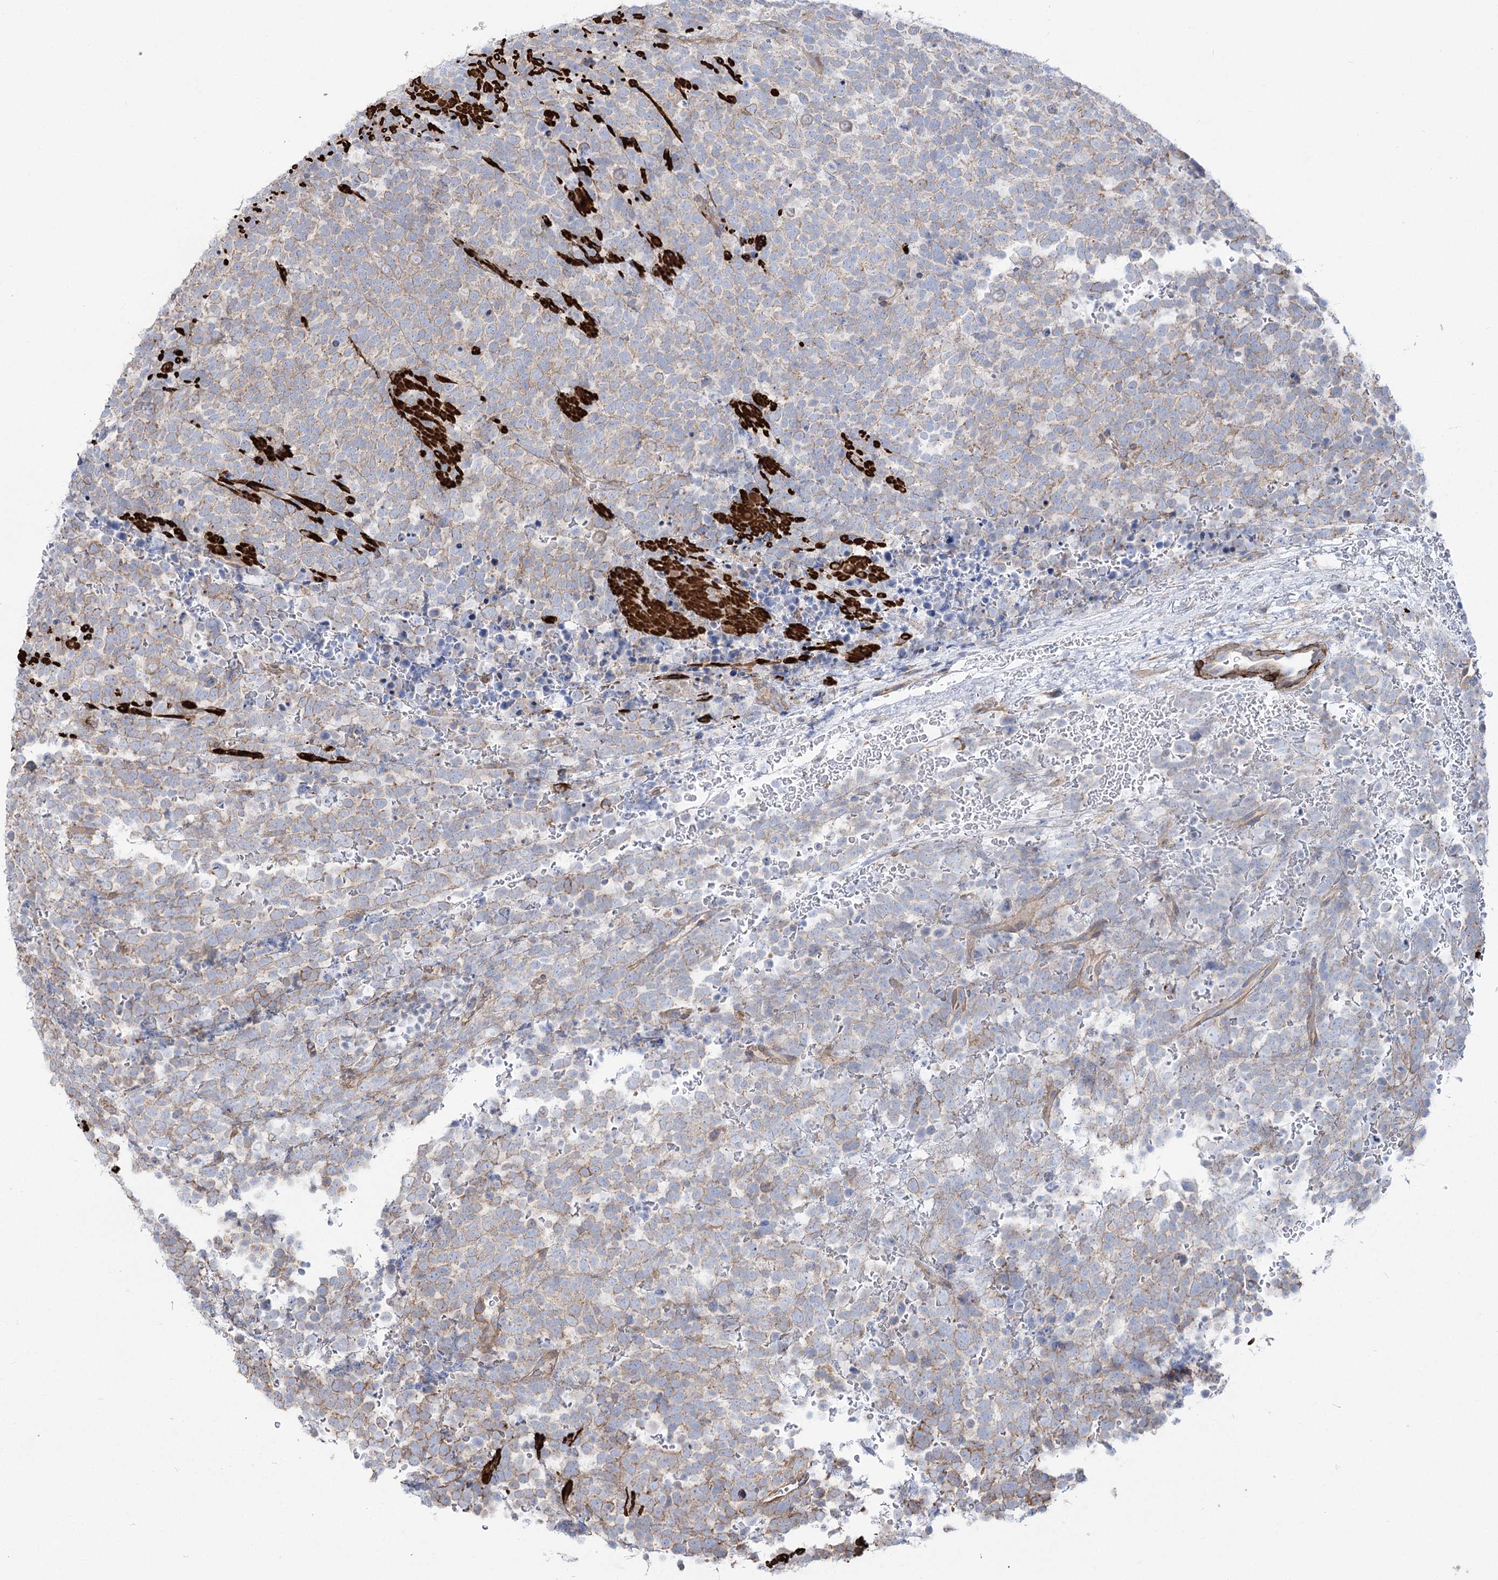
{"staining": {"intensity": "weak", "quantity": ">75%", "location": "cytoplasmic/membranous"}, "tissue": "urothelial cancer", "cell_type": "Tumor cells", "image_type": "cancer", "snomed": [{"axis": "morphology", "description": "Urothelial carcinoma, High grade"}, {"axis": "topography", "description": "Urinary bladder"}], "caption": "Immunohistochemistry (IHC) (DAB (3,3'-diaminobenzidine)) staining of human urothelial cancer exhibits weak cytoplasmic/membranous protein positivity in about >75% of tumor cells.", "gene": "PLEKHA5", "patient": {"sex": "female", "age": 82}}